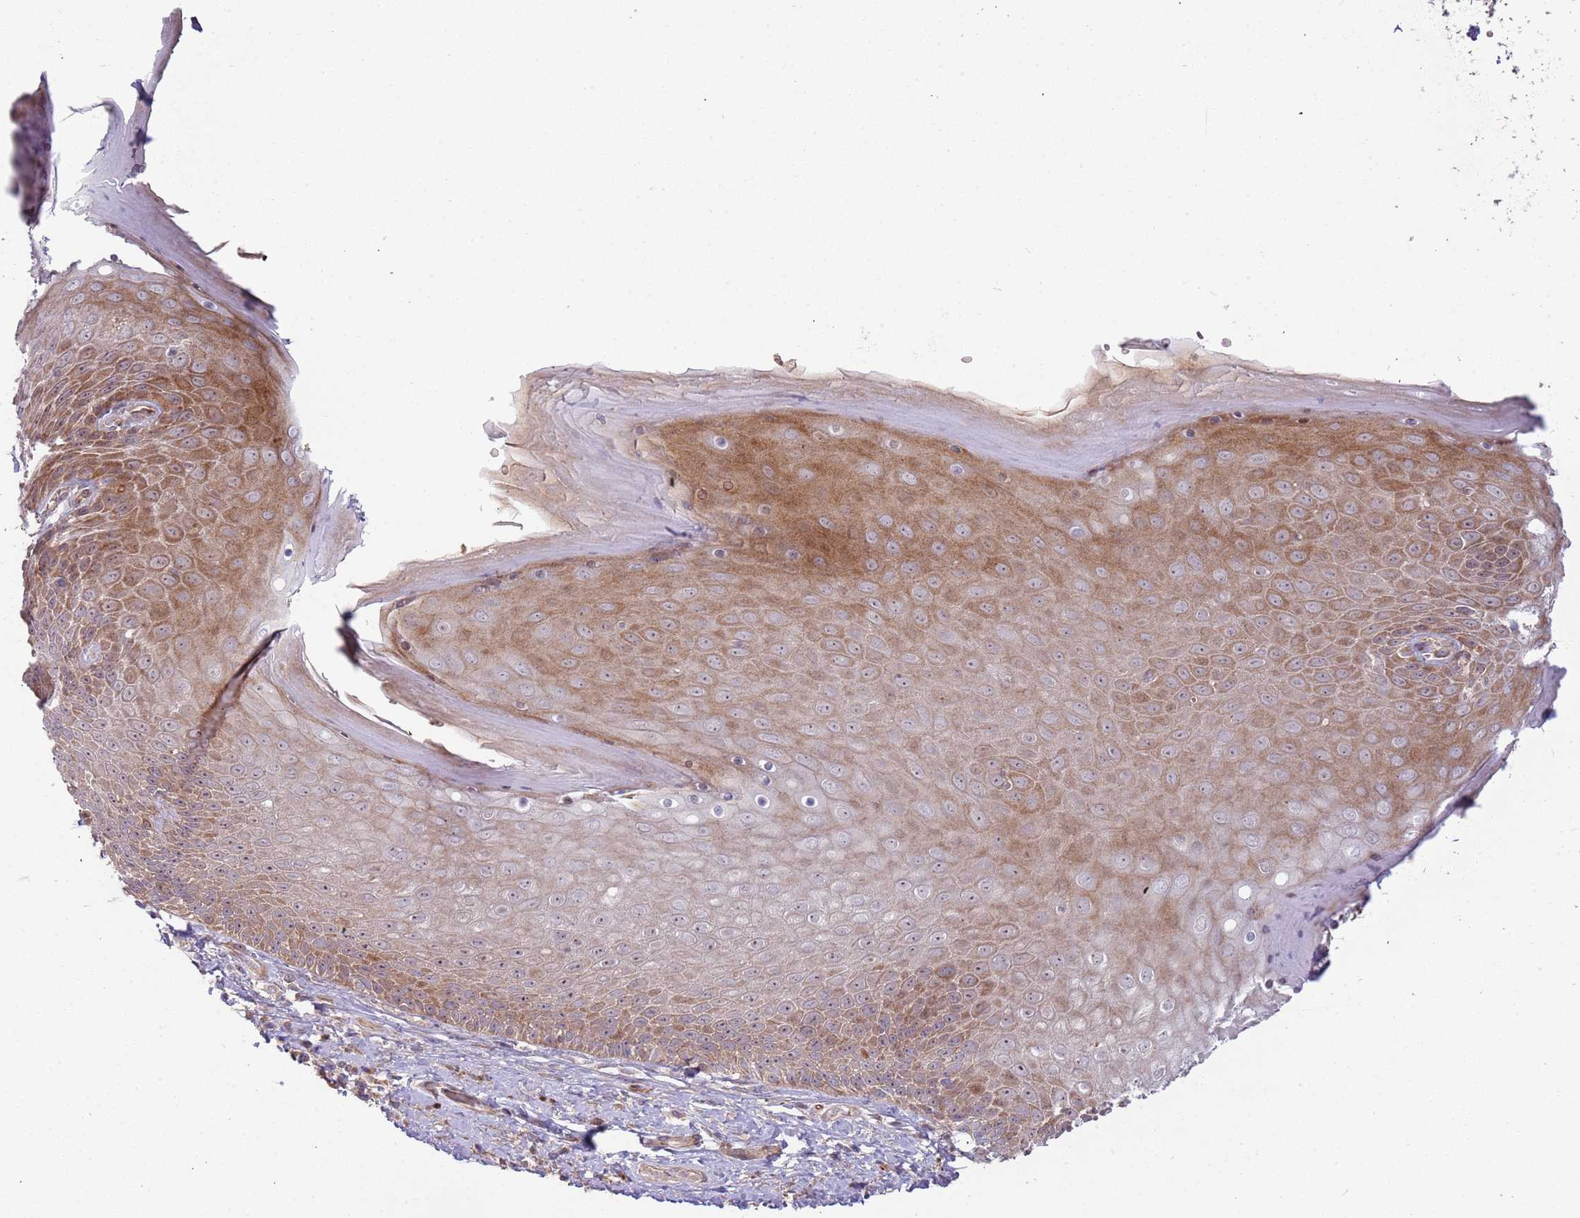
{"staining": {"intensity": "moderate", "quantity": ">75%", "location": "cytoplasmic/membranous,nuclear"}, "tissue": "skin", "cell_type": "Epidermal cells", "image_type": "normal", "snomed": [{"axis": "morphology", "description": "Normal tissue, NOS"}, {"axis": "topography", "description": "Anal"}, {"axis": "topography", "description": "Peripheral nerve tissue"}], "caption": "A high-resolution image shows IHC staining of normal skin, which shows moderate cytoplasmic/membranous,nuclear positivity in about >75% of epidermal cells.", "gene": "TRAPPC6B", "patient": {"sex": "male", "age": 53}}